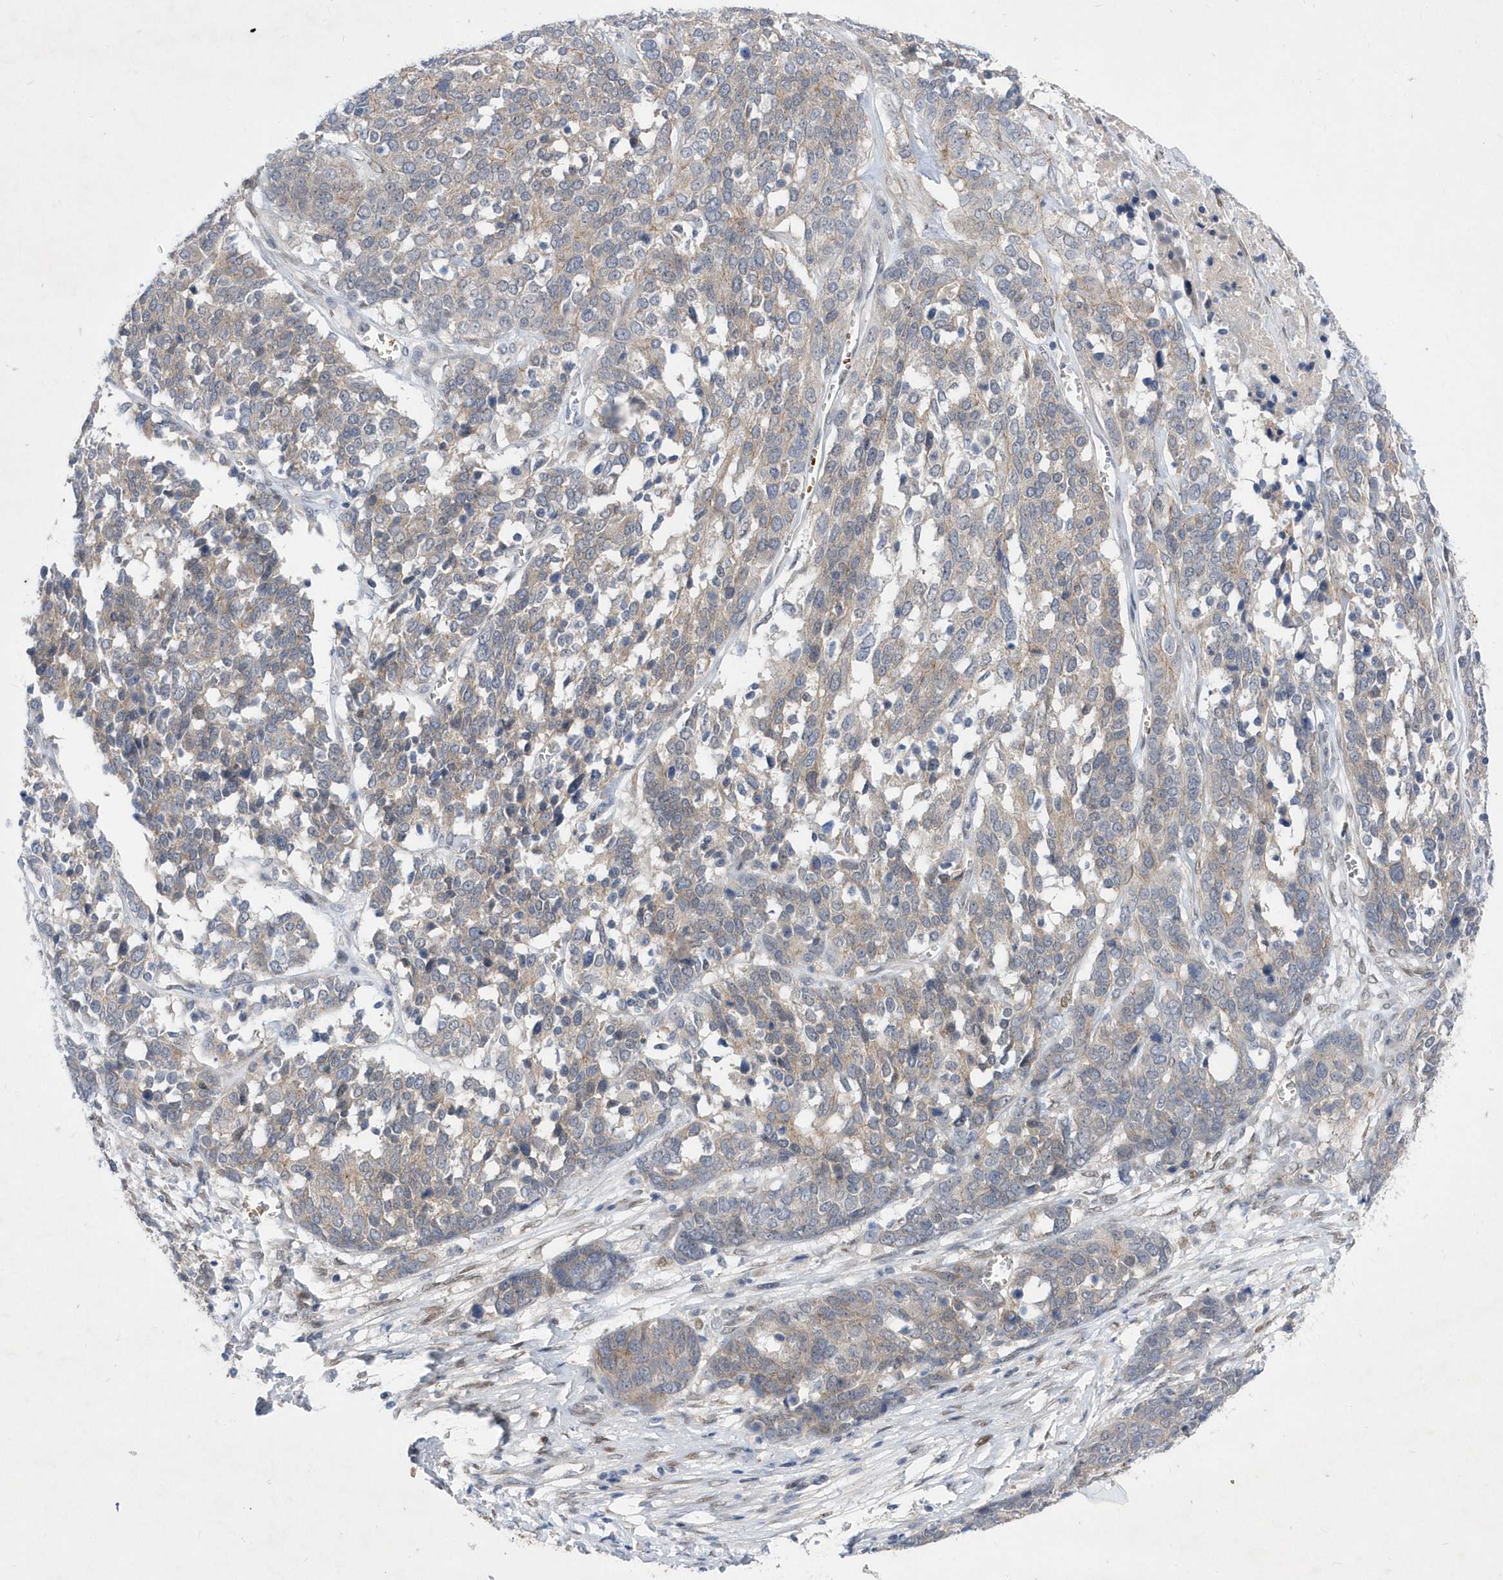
{"staining": {"intensity": "weak", "quantity": "25%-75%", "location": "cytoplasmic/membranous"}, "tissue": "ovarian cancer", "cell_type": "Tumor cells", "image_type": "cancer", "snomed": [{"axis": "morphology", "description": "Cystadenocarcinoma, serous, NOS"}, {"axis": "topography", "description": "Ovary"}], "caption": "High-power microscopy captured an IHC micrograph of ovarian cancer, revealing weak cytoplasmic/membranous expression in about 25%-75% of tumor cells. (DAB IHC, brown staining for protein, blue staining for nuclei).", "gene": "ZNF875", "patient": {"sex": "female", "age": 44}}